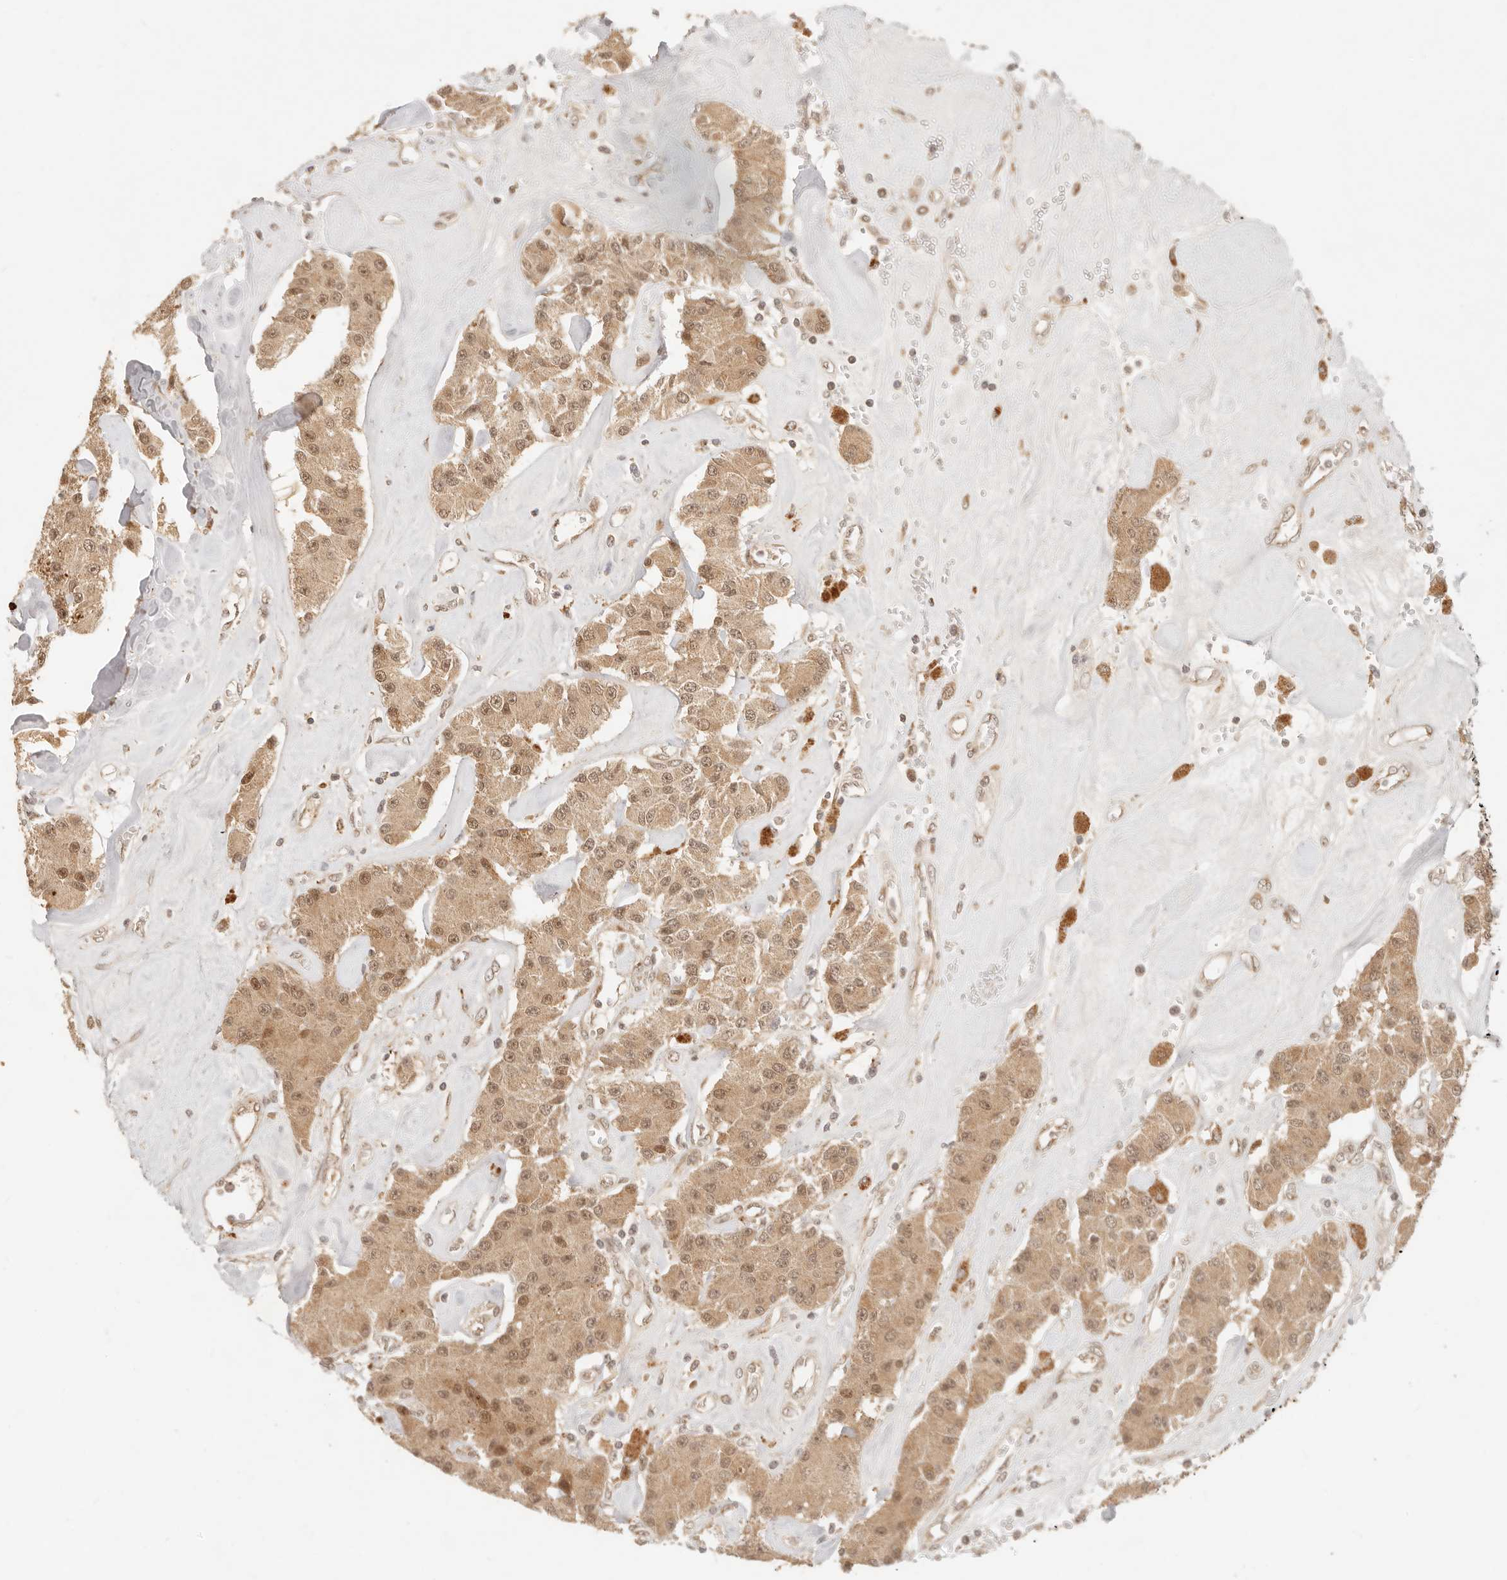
{"staining": {"intensity": "moderate", "quantity": ">75%", "location": "cytoplasmic/membranous,nuclear"}, "tissue": "carcinoid", "cell_type": "Tumor cells", "image_type": "cancer", "snomed": [{"axis": "morphology", "description": "Carcinoid, malignant, NOS"}, {"axis": "topography", "description": "Pancreas"}], "caption": "Tumor cells exhibit moderate cytoplasmic/membranous and nuclear expression in about >75% of cells in carcinoid.", "gene": "INTS11", "patient": {"sex": "male", "age": 41}}